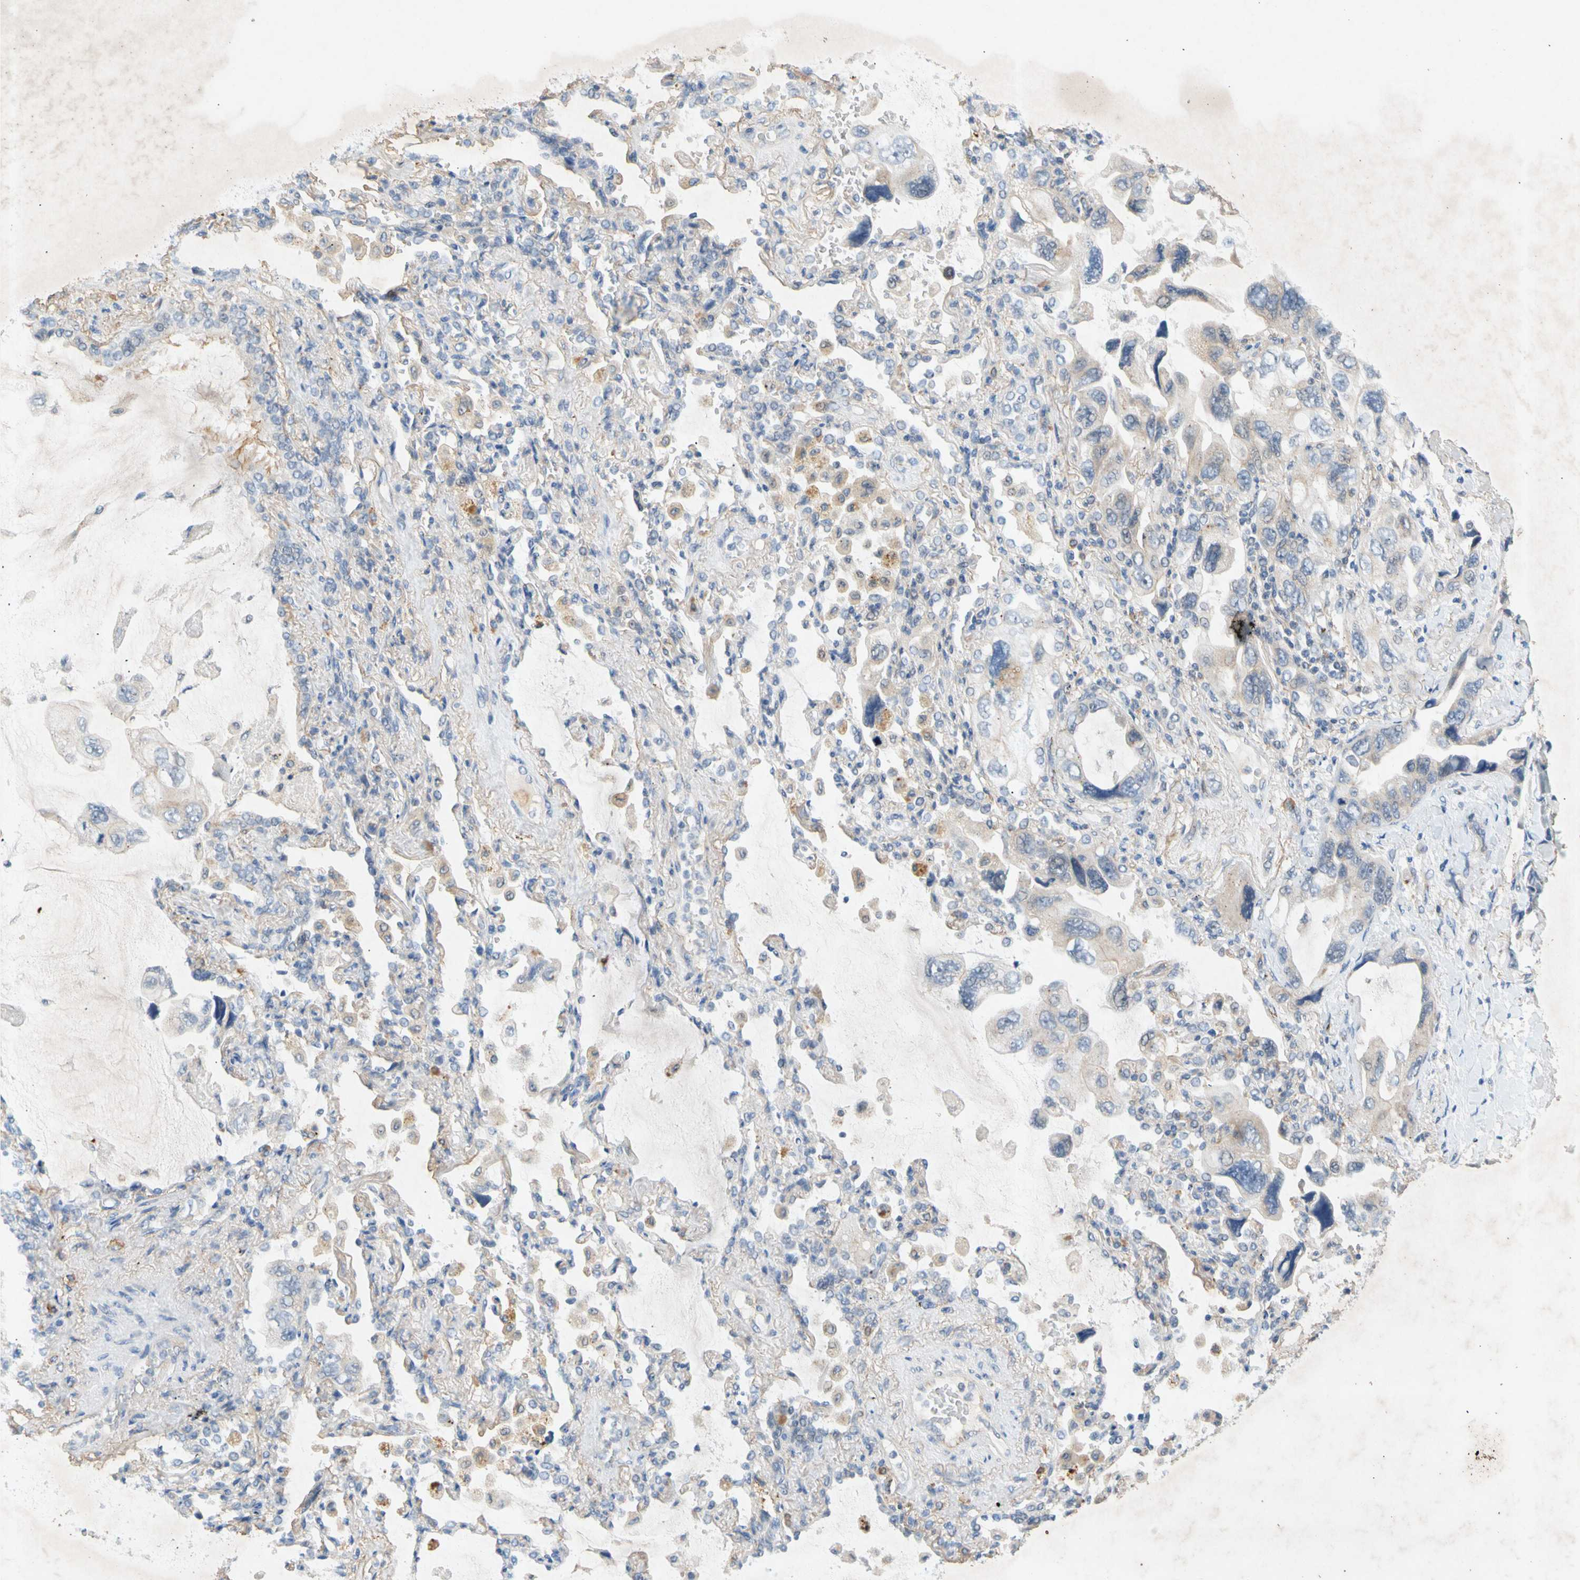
{"staining": {"intensity": "negative", "quantity": "none", "location": "none"}, "tissue": "lung cancer", "cell_type": "Tumor cells", "image_type": "cancer", "snomed": [{"axis": "morphology", "description": "Squamous cell carcinoma, NOS"}, {"axis": "topography", "description": "Lung"}], "caption": "The micrograph shows no staining of tumor cells in lung squamous cell carcinoma.", "gene": "GASK1B", "patient": {"sex": "female", "age": 73}}